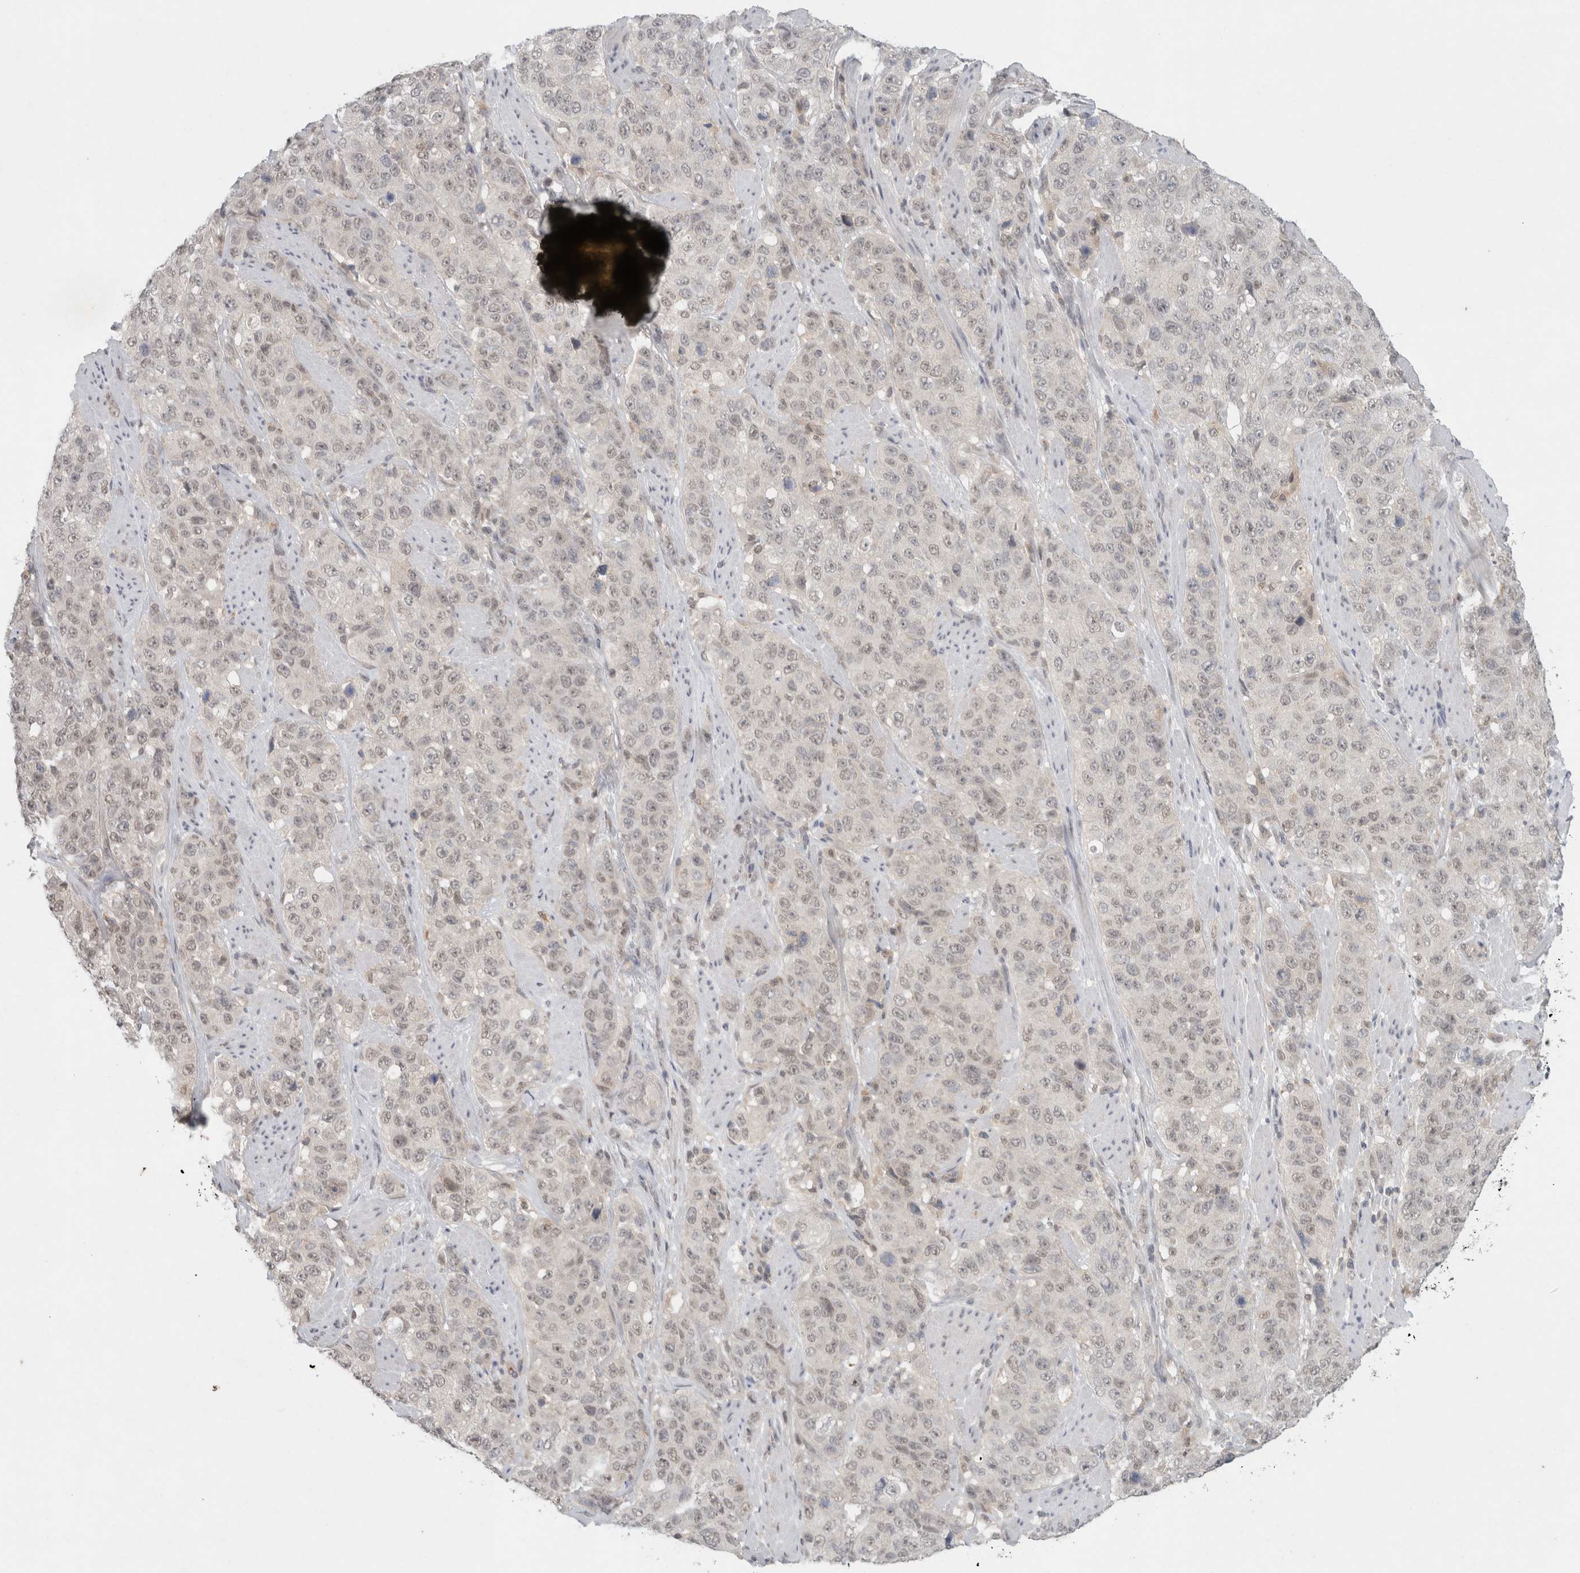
{"staining": {"intensity": "negative", "quantity": "none", "location": "none"}, "tissue": "stomach cancer", "cell_type": "Tumor cells", "image_type": "cancer", "snomed": [{"axis": "morphology", "description": "Adenocarcinoma, NOS"}, {"axis": "topography", "description": "Stomach"}], "caption": "The histopathology image displays no staining of tumor cells in adenocarcinoma (stomach).", "gene": "FBXO42", "patient": {"sex": "male", "age": 48}}